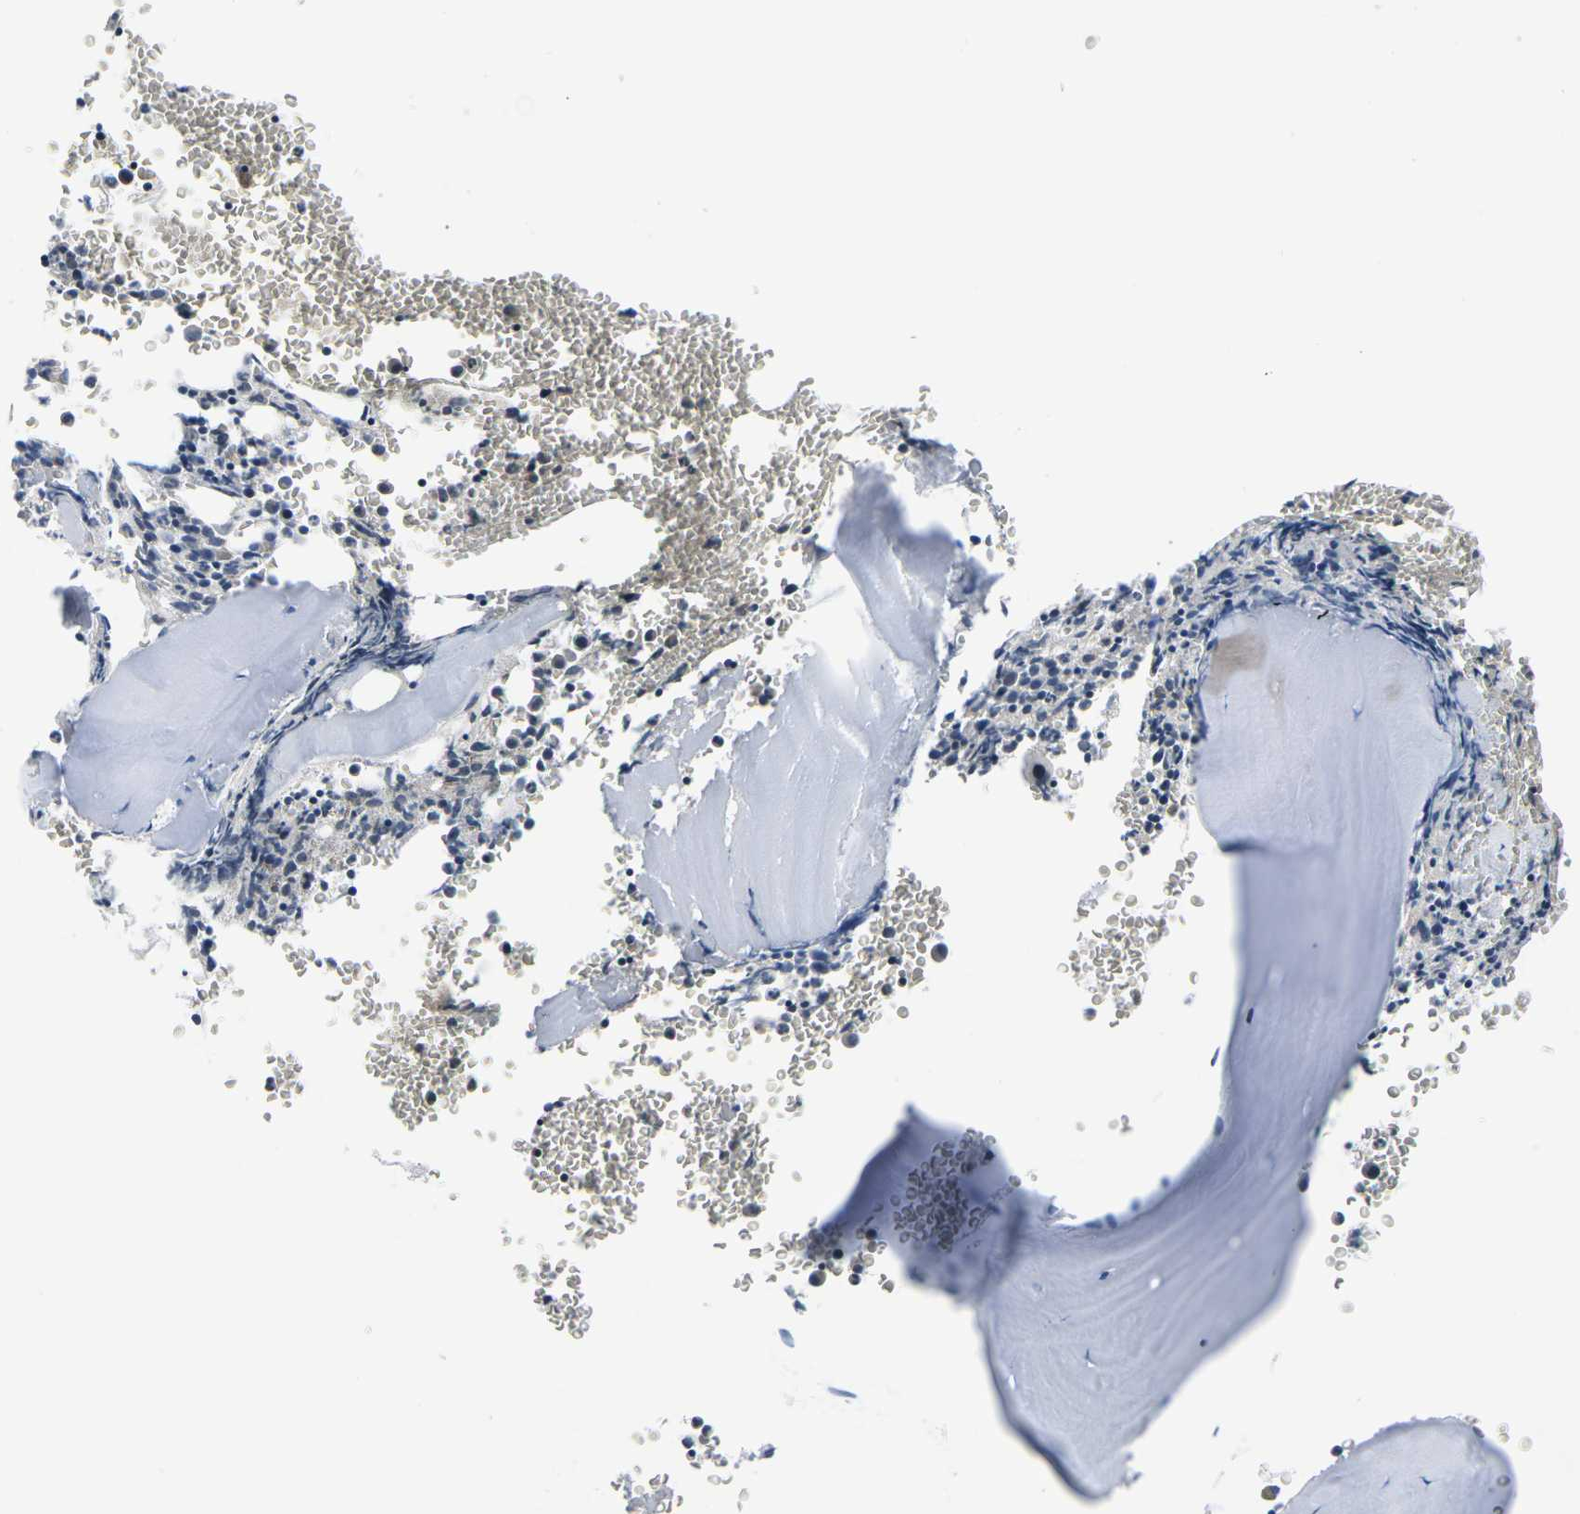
{"staining": {"intensity": "weak", "quantity": "<25%", "location": "cytoplasmic/membranous"}, "tissue": "bone marrow", "cell_type": "Hematopoietic cells", "image_type": "normal", "snomed": [{"axis": "morphology", "description": "Normal tissue, NOS"}, {"axis": "morphology", "description": "Inflammation, NOS"}, {"axis": "topography", "description": "Bone marrow"}], "caption": "IHC image of benign bone marrow: bone marrow stained with DAB (3,3'-diaminobenzidine) shows no significant protein staining in hematopoietic cells.", "gene": "GSK3B", "patient": {"sex": "female", "age": 56}}